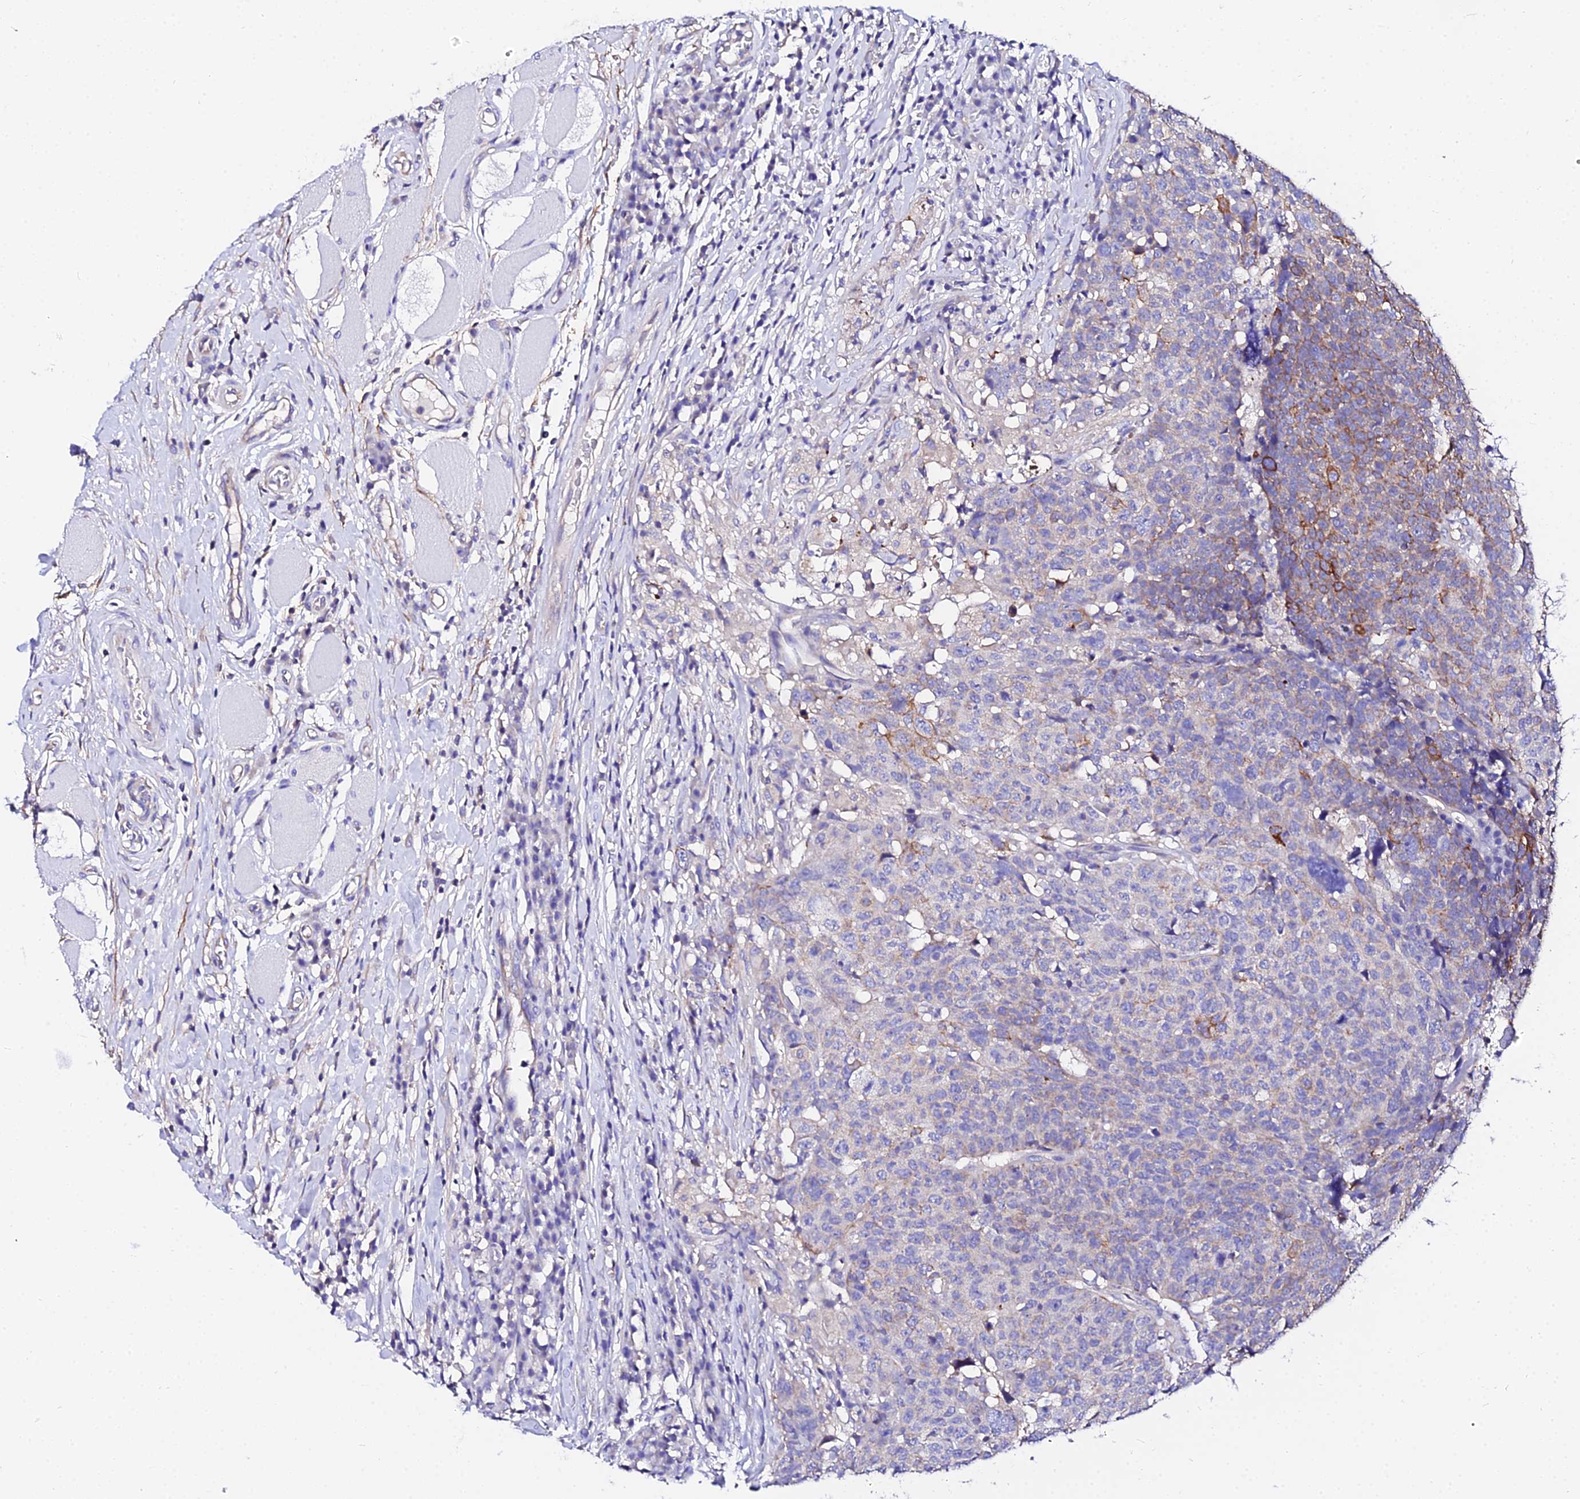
{"staining": {"intensity": "moderate", "quantity": "<25%", "location": "cytoplasmic/membranous"}, "tissue": "head and neck cancer", "cell_type": "Tumor cells", "image_type": "cancer", "snomed": [{"axis": "morphology", "description": "Squamous cell carcinoma, NOS"}, {"axis": "topography", "description": "Head-Neck"}], "caption": "Brown immunohistochemical staining in head and neck squamous cell carcinoma reveals moderate cytoplasmic/membranous positivity in about <25% of tumor cells. The staining was performed using DAB (3,3'-diaminobenzidine), with brown indicating positive protein expression. Nuclei are stained blue with hematoxylin.", "gene": "DAW1", "patient": {"sex": "male", "age": 66}}